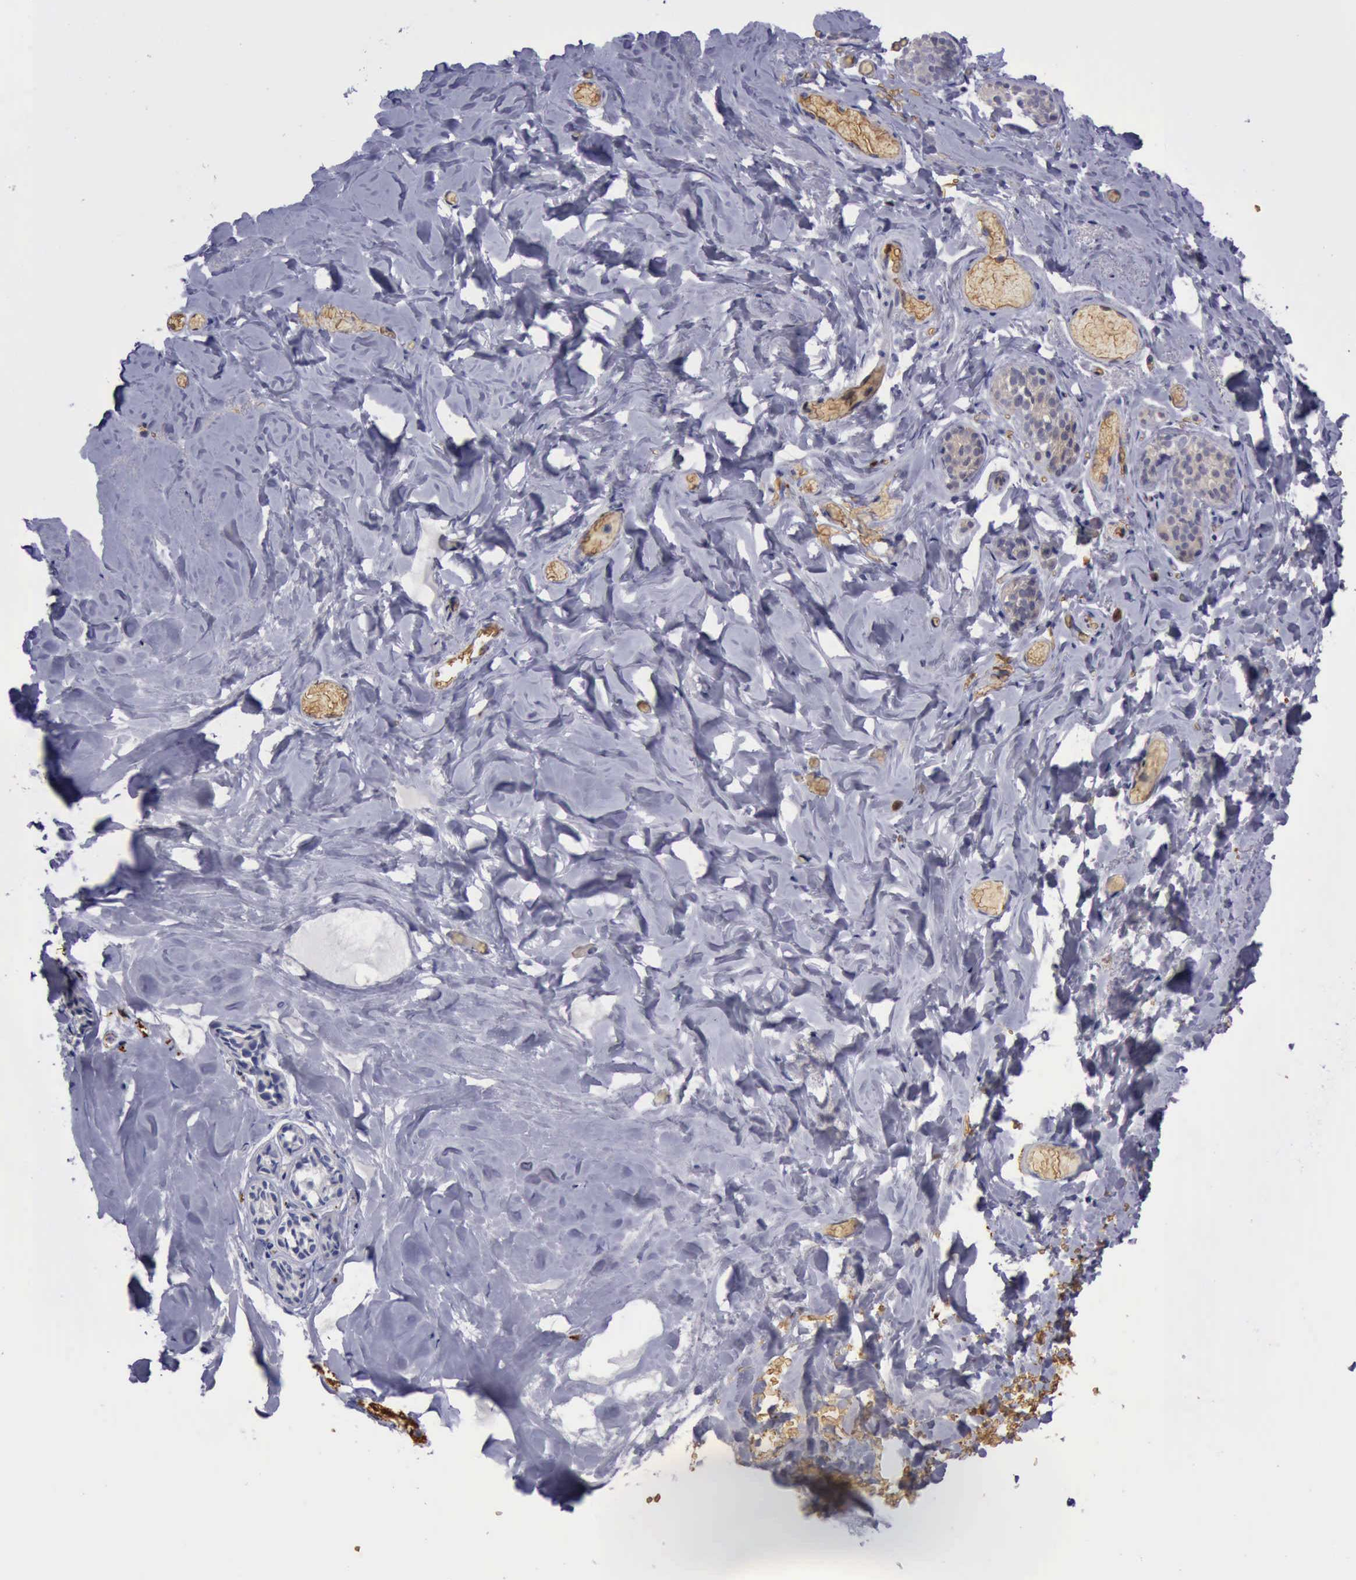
{"staining": {"intensity": "negative", "quantity": "none", "location": "none"}, "tissue": "endometrium", "cell_type": "Cells in endometrial stroma", "image_type": "normal", "snomed": [{"axis": "morphology", "description": "Normal tissue, NOS"}, {"axis": "topography", "description": "Smooth muscle"}, {"axis": "topography", "description": "Endometrium"}], "caption": "Endometrium was stained to show a protein in brown. There is no significant expression in cells in endometrial stroma. (DAB IHC visualized using brightfield microscopy, high magnification).", "gene": "CEP128", "patient": {"sex": "female", "age": 57}}